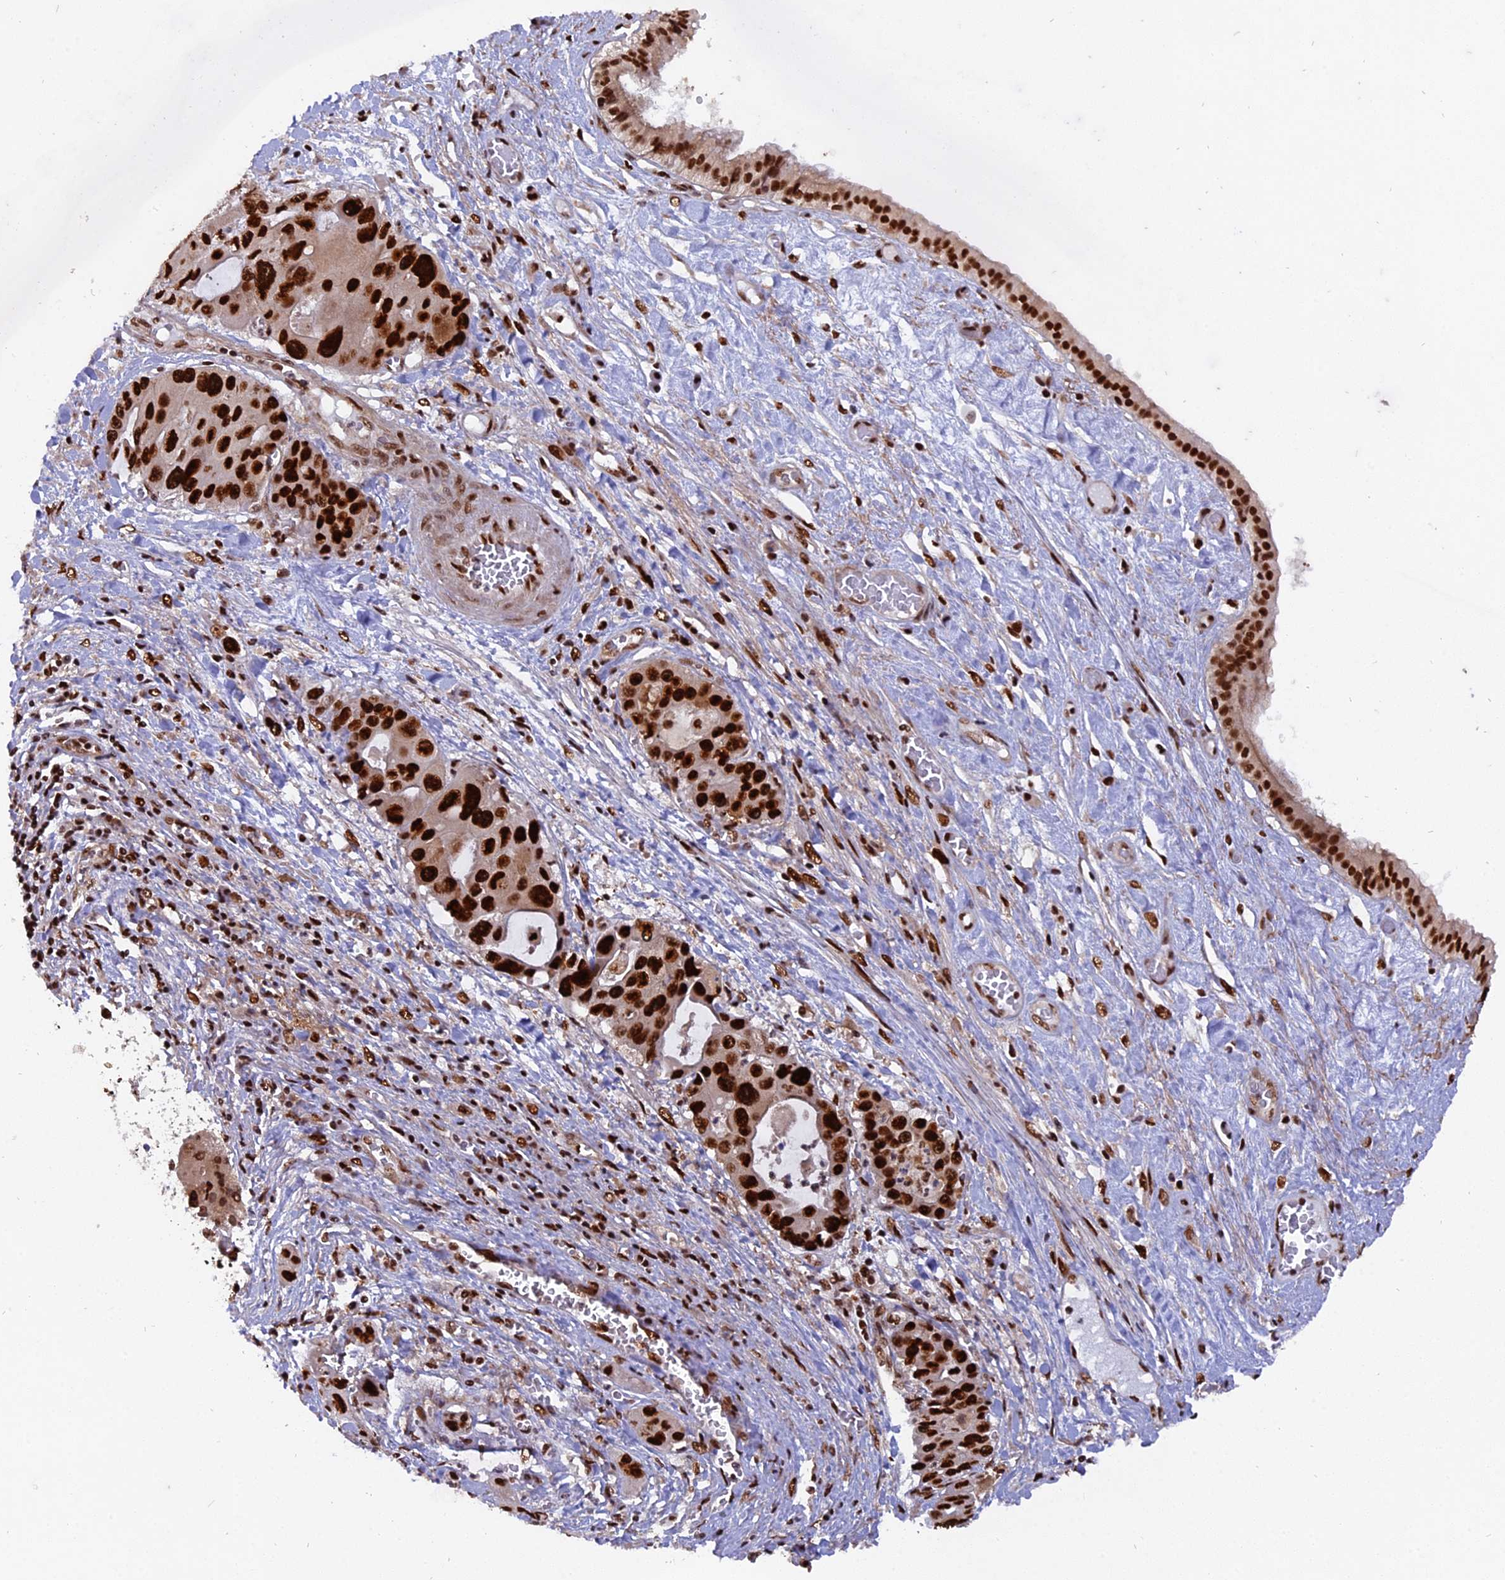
{"staining": {"intensity": "strong", "quantity": ">75%", "location": "nuclear"}, "tissue": "liver cancer", "cell_type": "Tumor cells", "image_type": "cancer", "snomed": [{"axis": "morphology", "description": "Cholangiocarcinoma"}, {"axis": "topography", "description": "Liver"}], "caption": "Liver cholangiocarcinoma stained for a protein (brown) displays strong nuclear positive staining in about >75% of tumor cells.", "gene": "RAMAC", "patient": {"sex": "male", "age": 67}}